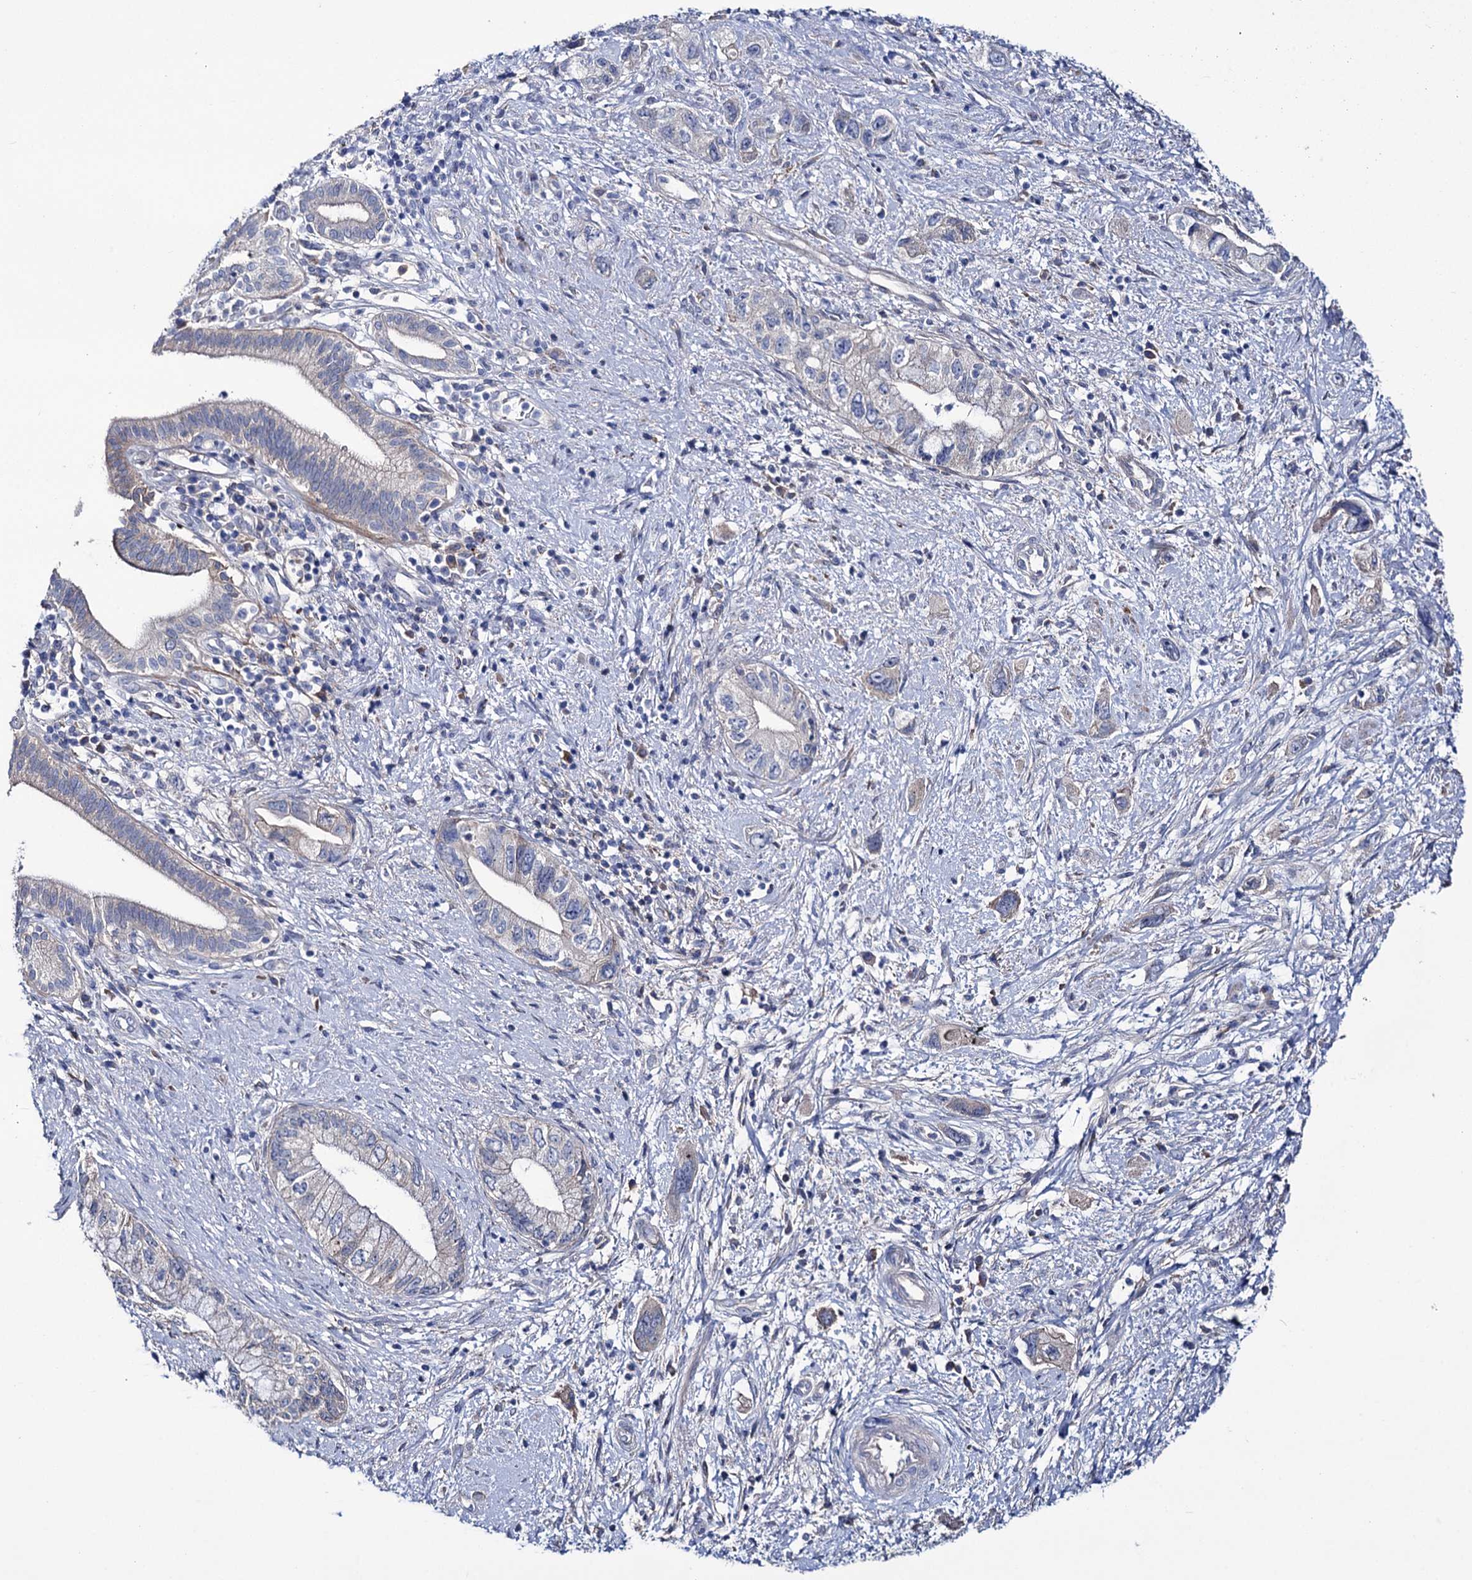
{"staining": {"intensity": "weak", "quantity": "<25%", "location": "cytoplasmic/membranous"}, "tissue": "pancreatic cancer", "cell_type": "Tumor cells", "image_type": "cancer", "snomed": [{"axis": "morphology", "description": "Adenocarcinoma, NOS"}, {"axis": "topography", "description": "Pancreas"}], "caption": "Tumor cells show no significant protein staining in adenocarcinoma (pancreatic).", "gene": "PPP1R32", "patient": {"sex": "female", "age": 73}}